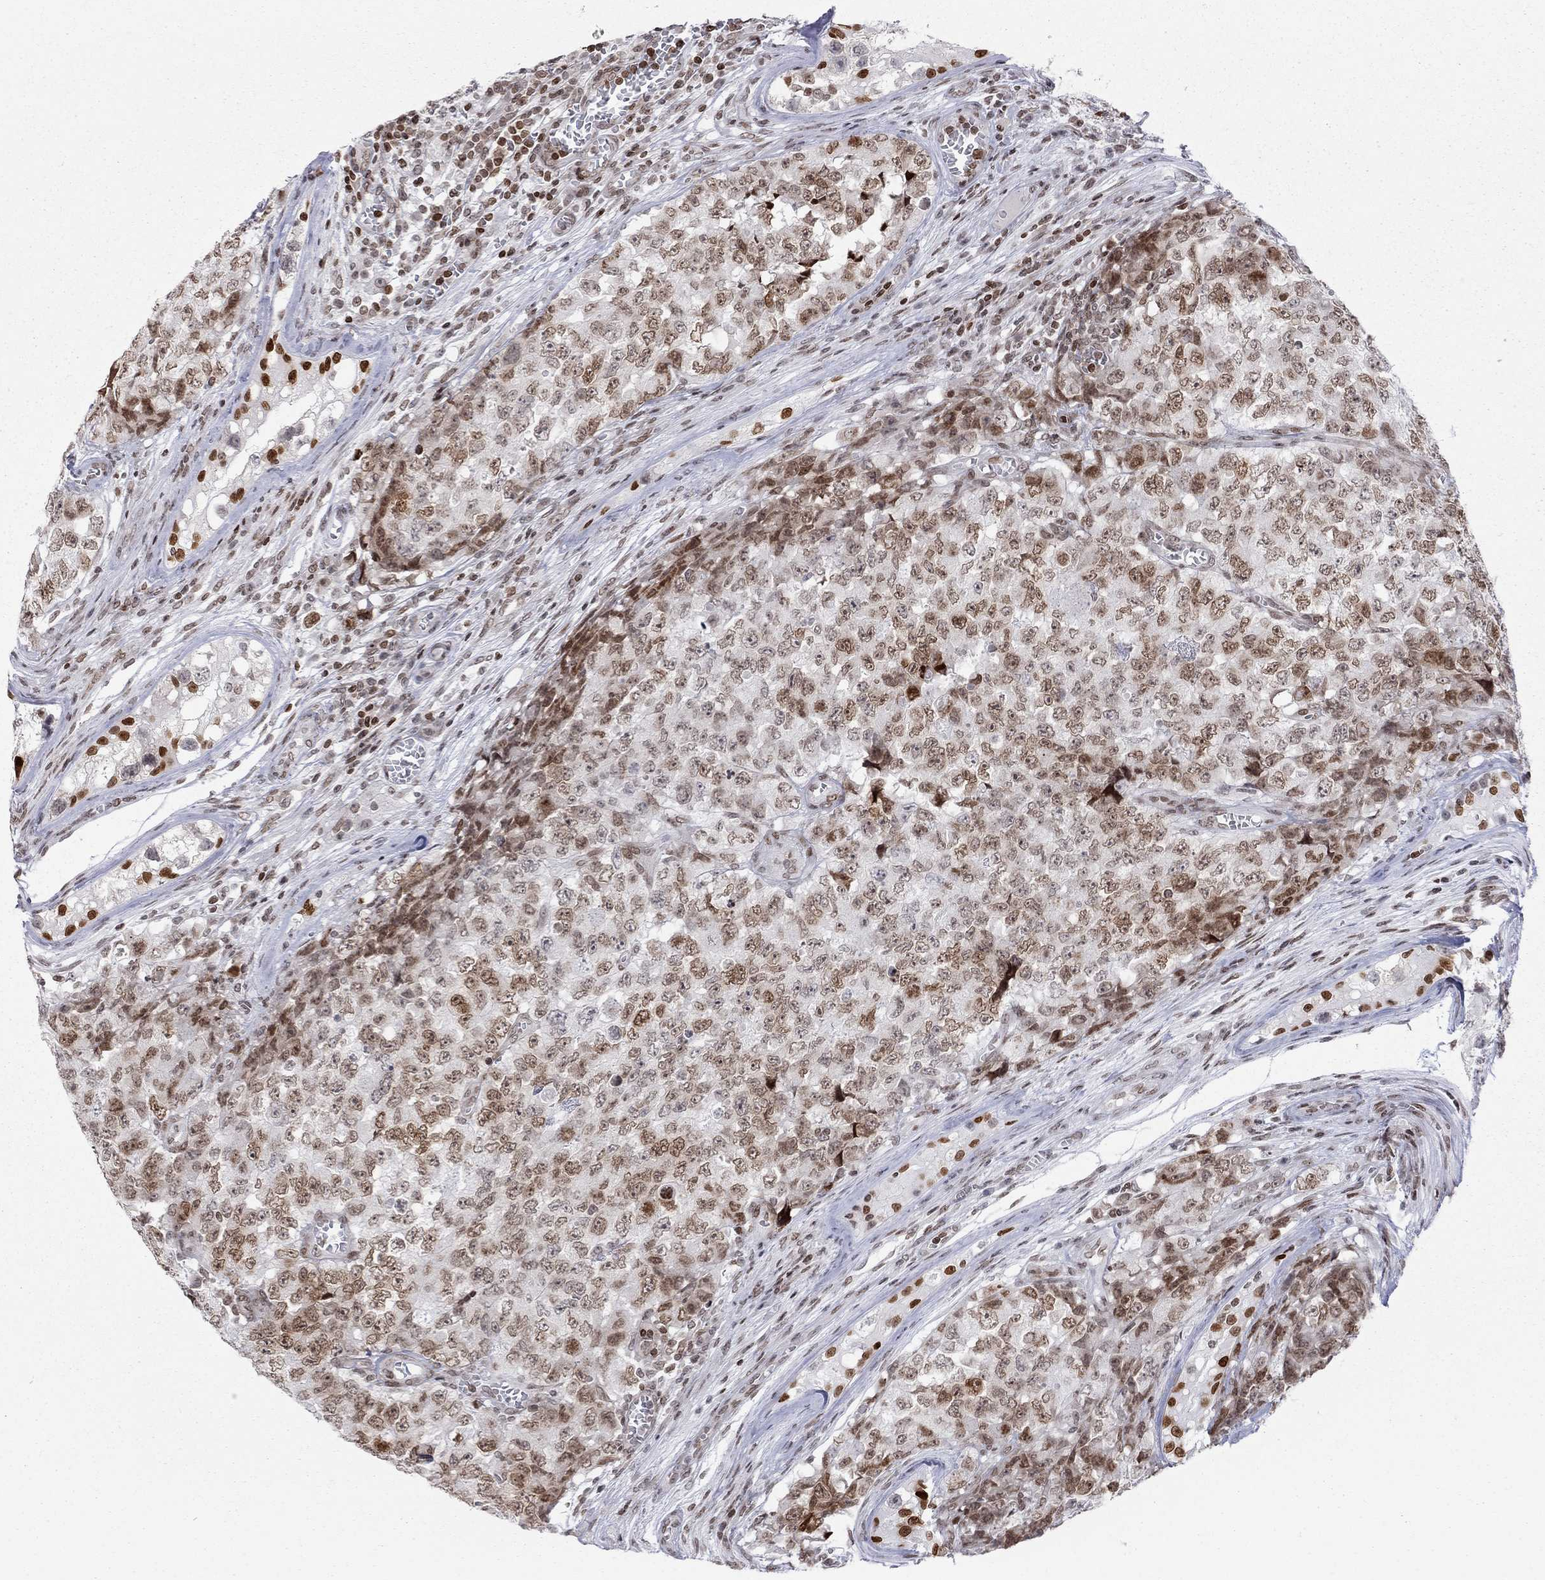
{"staining": {"intensity": "moderate", "quantity": "25%-75%", "location": "nuclear"}, "tissue": "testis cancer", "cell_type": "Tumor cells", "image_type": "cancer", "snomed": [{"axis": "morphology", "description": "Carcinoma, Embryonal, NOS"}, {"axis": "topography", "description": "Testis"}], "caption": "Immunohistochemical staining of testis embryonal carcinoma reveals medium levels of moderate nuclear protein expression in about 25%-75% of tumor cells.", "gene": "H2AX", "patient": {"sex": "male", "age": 23}}